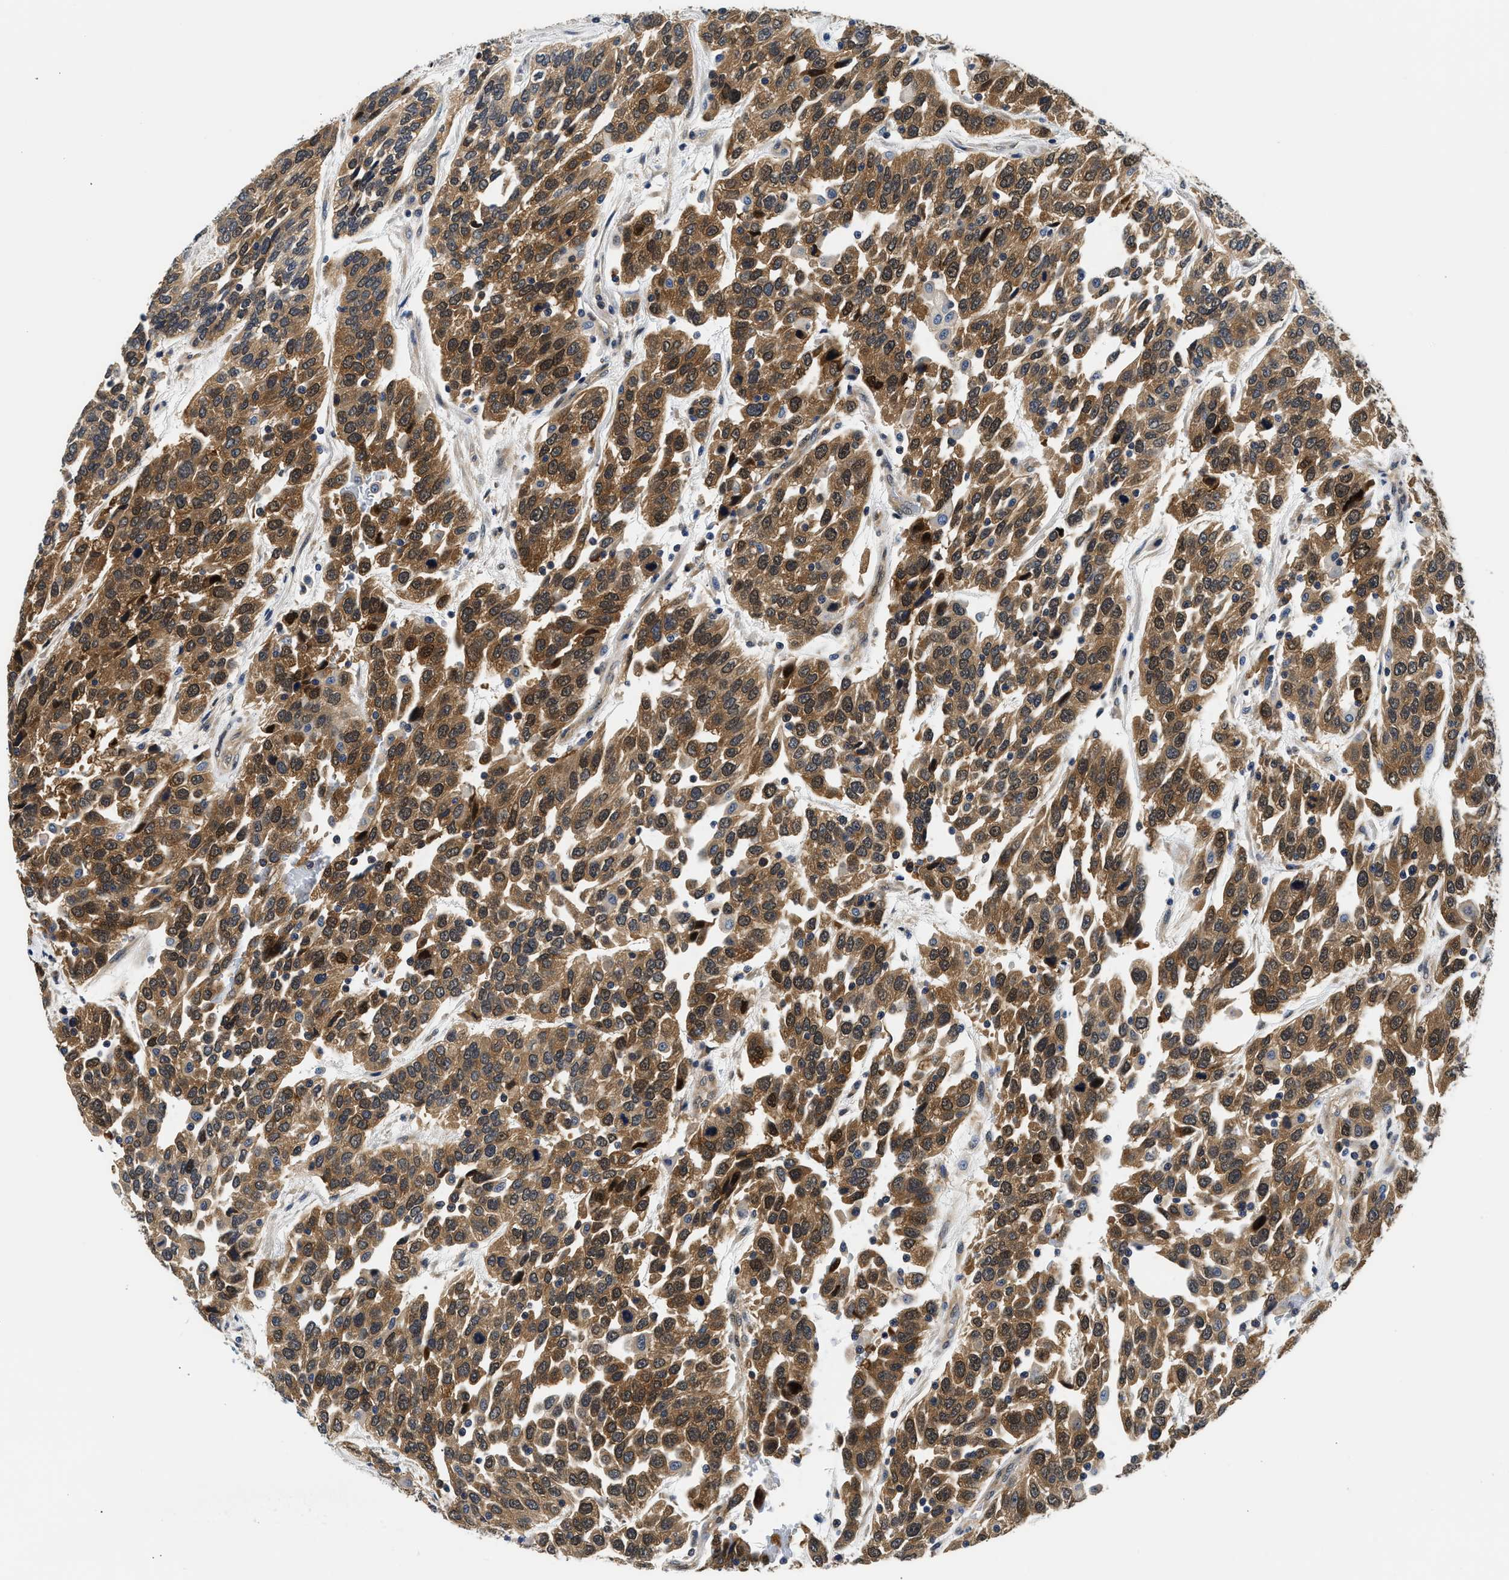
{"staining": {"intensity": "strong", "quantity": ">75%", "location": "cytoplasmic/membranous,nuclear"}, "tissue": "urothelial cancer", "cell_type": "Tumor cells", "image_type": "cancer", "snomed": [{"axis": "morphology", "description": "Urothelial carcinoma, High grade"}, {"axis": "topography", "description": "Urinary bladder"}], "caption": "Approximately >75% of tumor cells in human urothelial carcinoma (high-grade) display strong cytoplasmic/membranous and nuclear protein positivity as visualized by brown immunohistochemical staining.", "gene": "XPO5", "patient": {"sex": "female", "age": 80}}